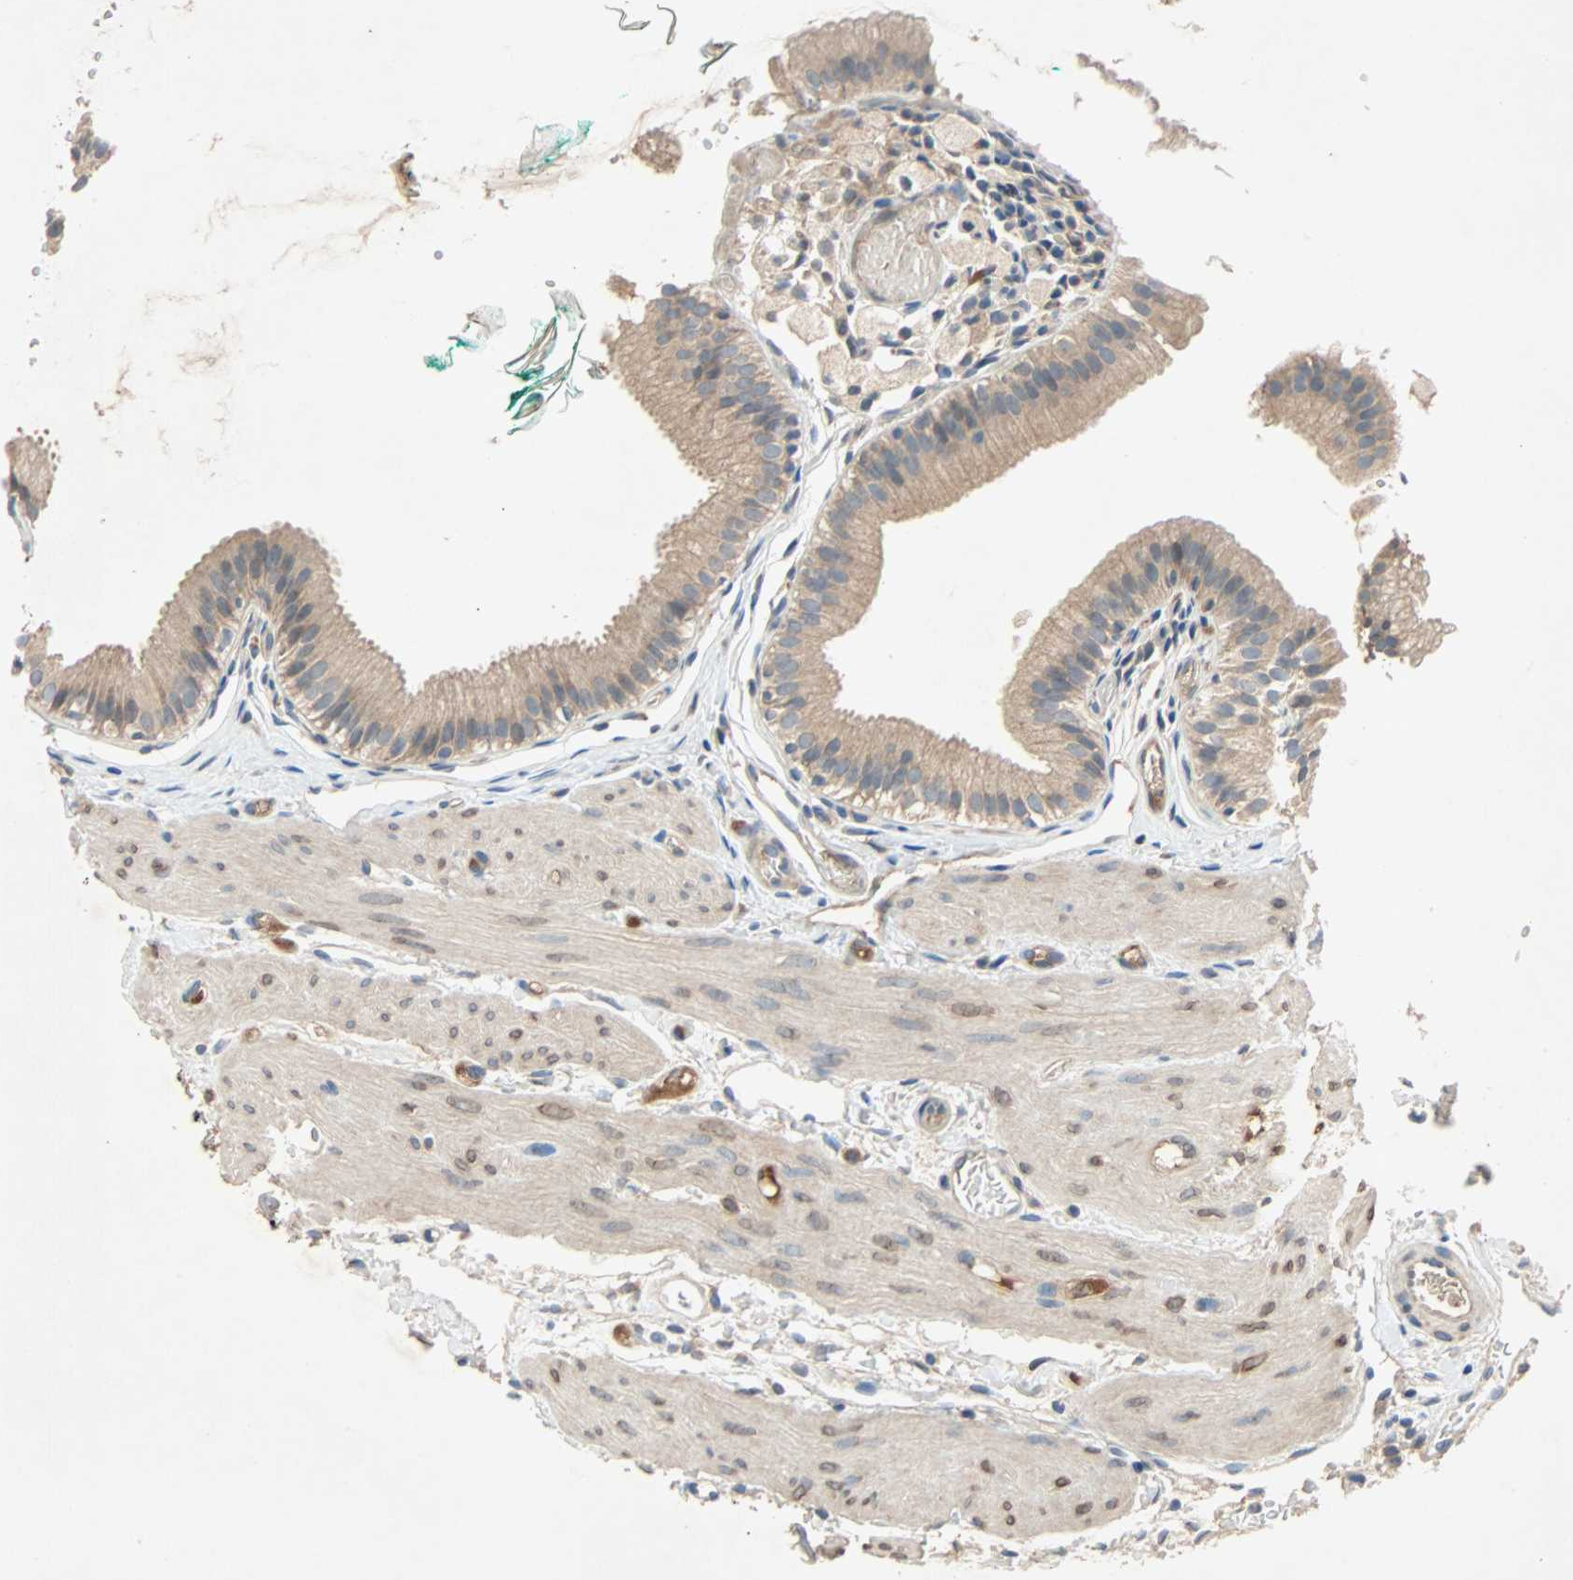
{"staining": {"intensity": "moderate", "quantity": ">75%", "location": "cytoplasmic/membranous"}, "tissue": "gallbladder", "cell_type": "Glandular cells", "image_type": "normal", "snomed": [{"axis": "morphology", "description": "Normal tissue, NOS"}, {"axis": "topography", "description": "Gallbladder"}], "caption": "Unremarkable gallbladder reveals moderate cytoplasmic/membranous staining in about >75% of glandular cells, visualized by immunohistochemistry.", "gene": "XYLT1", "patient": {"sex": "female", "age": 26}}